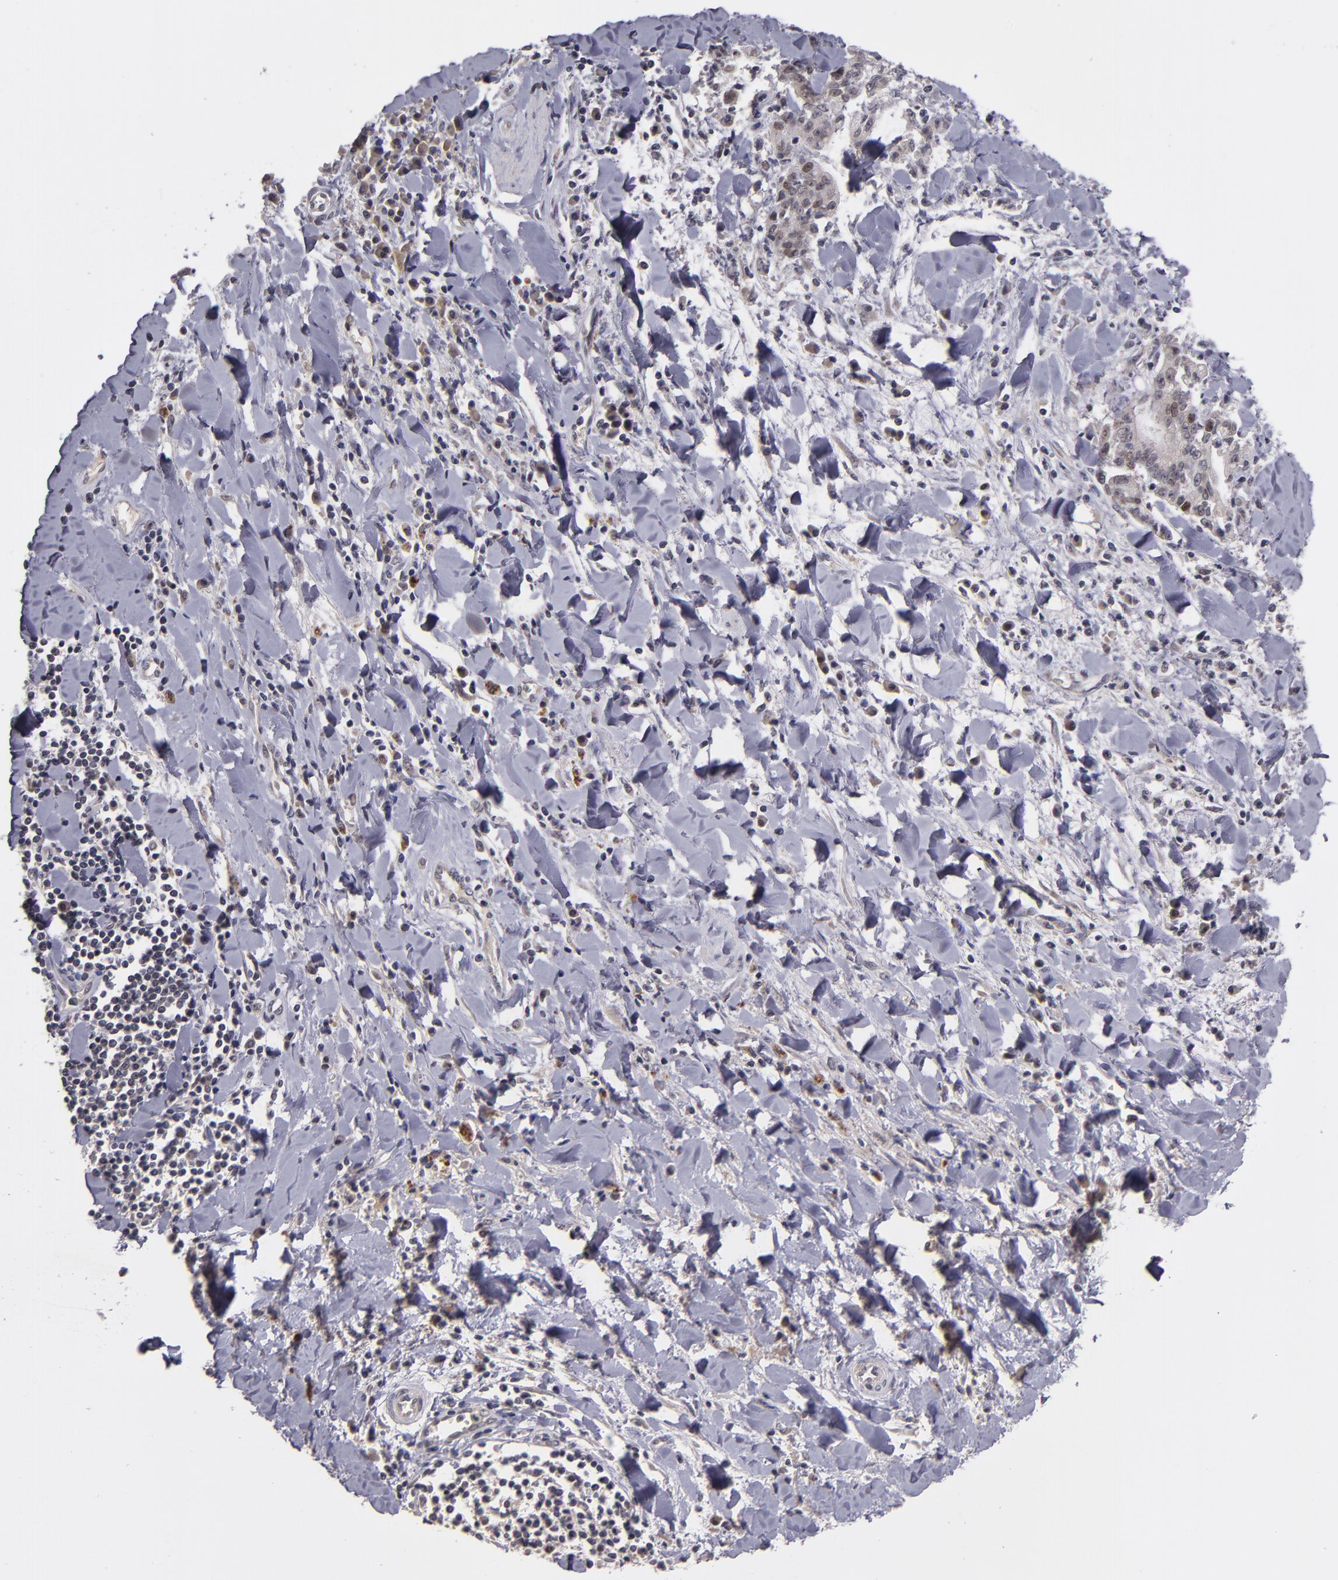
{"staining": {"intensity": "weak", "quantity": "<25%", "location": "nuclear"}, "tissue": "liver cancer", "cell_type": "Tumor cells", "image_type": "cancer", "snomed": [{"axis": "morphology", "description": "Cholangiocarcinoma"}, {"axis": "topography", "description": "Liver"}], "caption": "Immunohistochemical staining of liver cancer (cholangiocarcinoma) shows no significant expression in tumor cells. Nuclei are stained in blue.", "gene": "CDC7", "patient": {"sex": "male", "age": 57}}